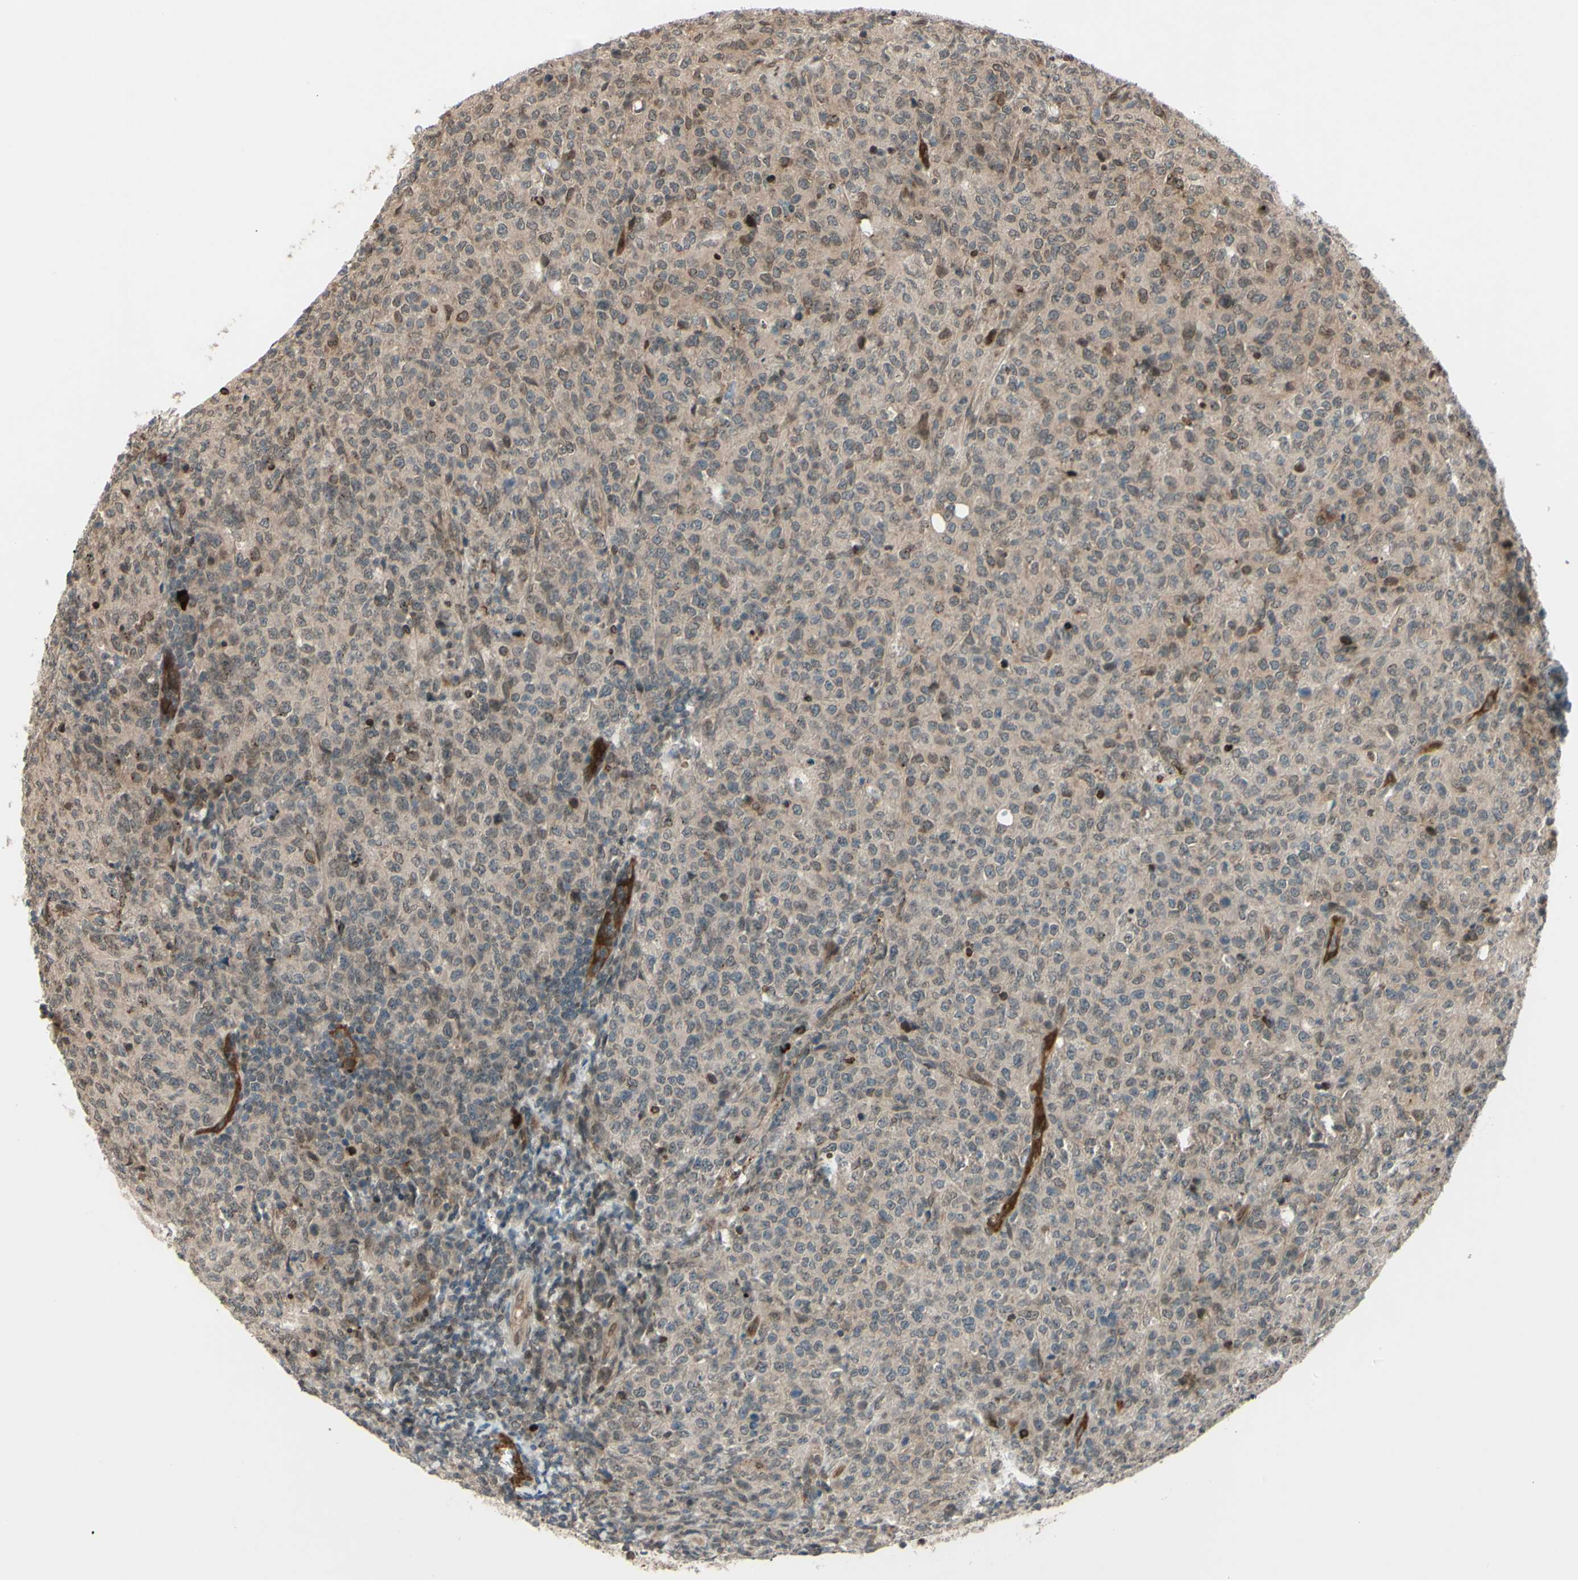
{"staining": {"intensity": "weak", "quantity": "<25%", "location": "cytoplasmic/membranous"}, "tissue": "lymphoma", "cell_type": "Tumor cells", "image_type": "cancer", "snomed": [{"axis": "morphology", "description": "Malignant lymphoma, non-Hodgkin's type, High grade"}, {"axis": "topography", "description": "Tonsil"}], "caption": "This is an immunohistochemistry histopathology image of human lymphoma. There is no expression in tumor cells.", "gene": "MLF2", "patient": {"sex": "female", "age": 36}}